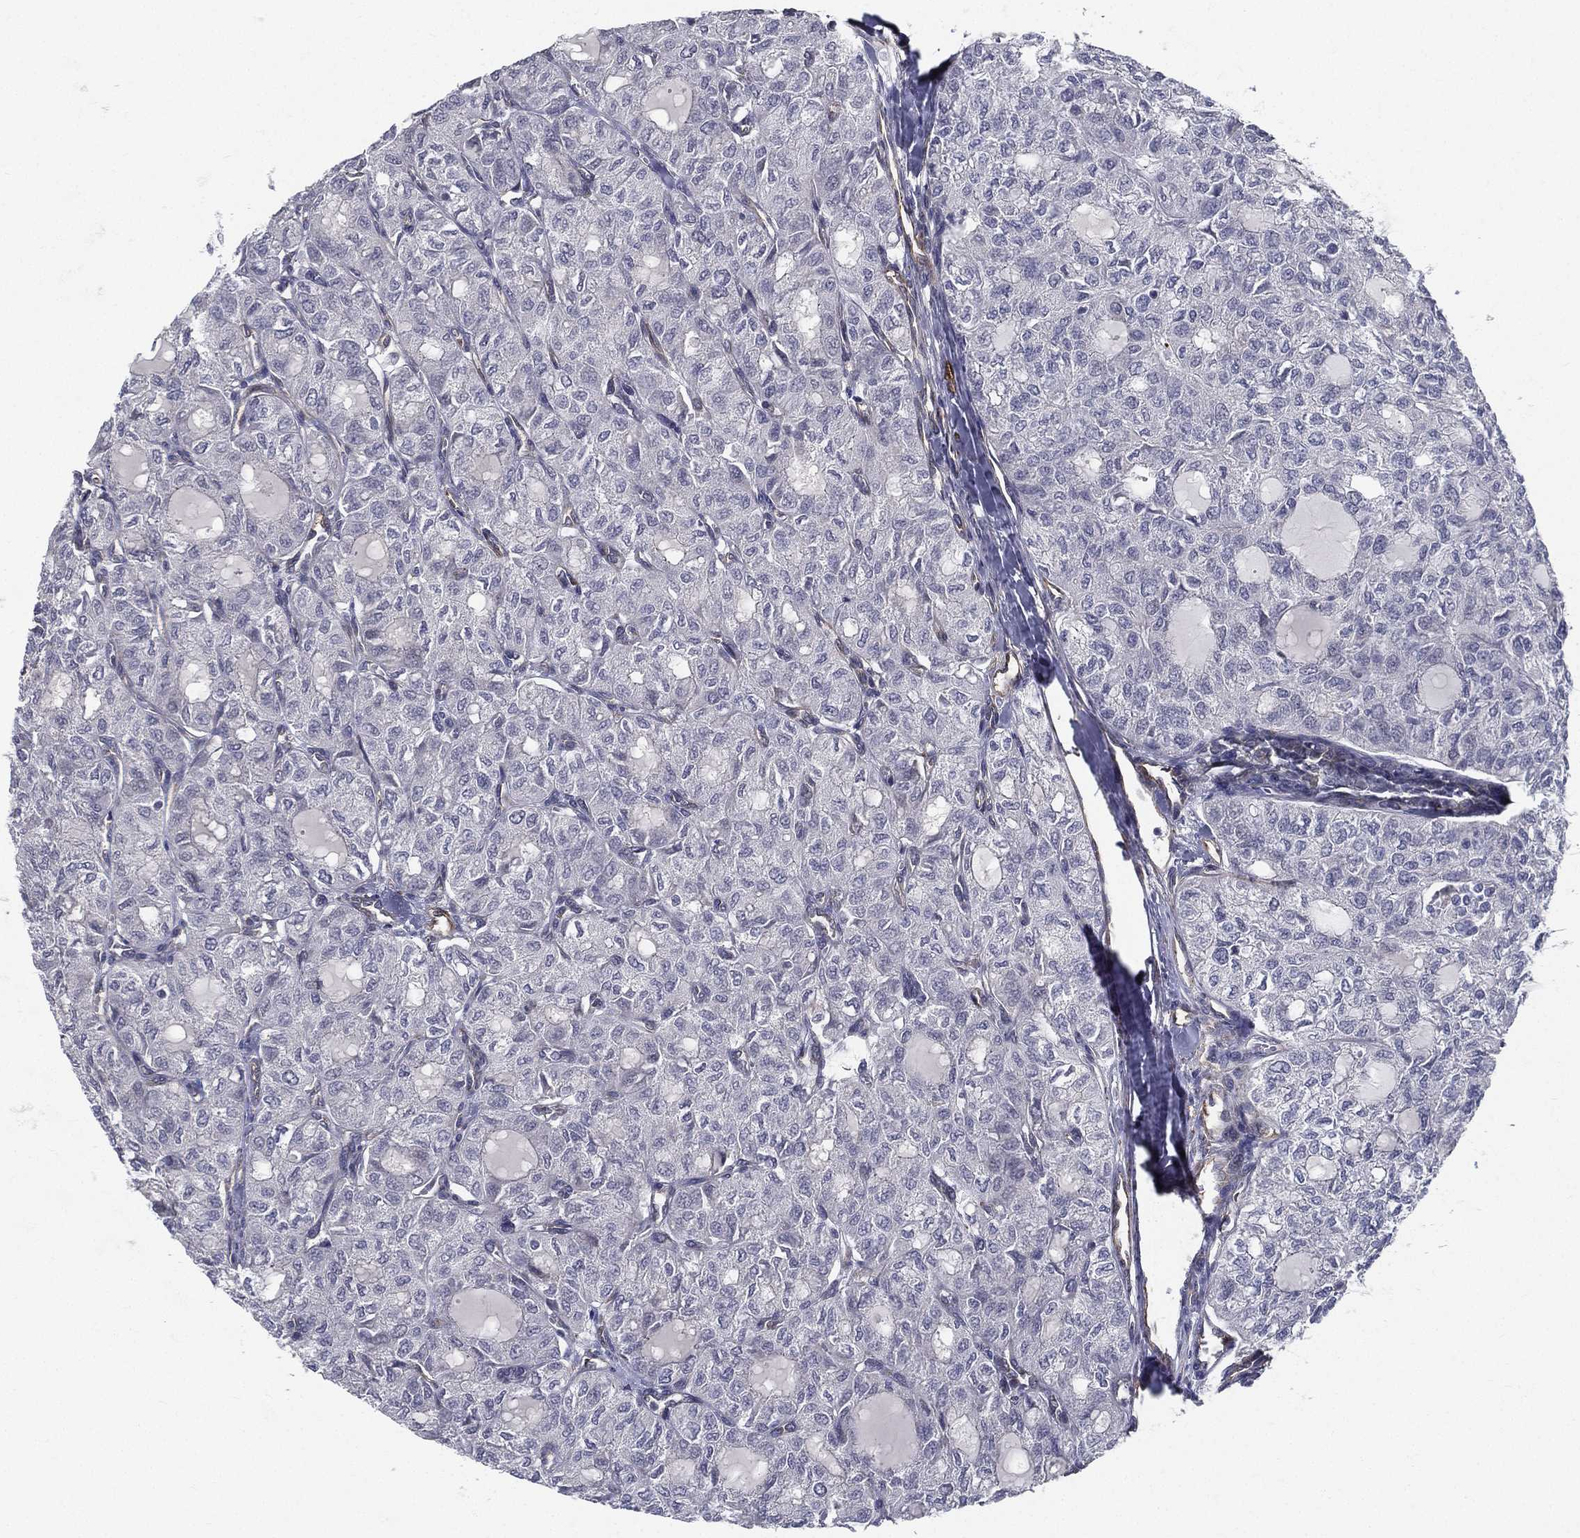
{"staining": {"intensity": "negative", "quantity": "none", "location": "none"}, "tissue": "thyroid cancer", "cell_type": "Tumor cells", "image_type": "cancer", "snomed": [{"axis": "morphology", "description": "Follicular adenoma carcinoma, NOS"}, {"axis": "topography", "description": "Thyroid gland"}], "caption": "Histopathology image shows no significant protein staining in tumor cells of thyroid cancer (follicular adenoma carcinoma).", "gene": "LRRC56", "patient": {"sex": "male", "age": 75}}